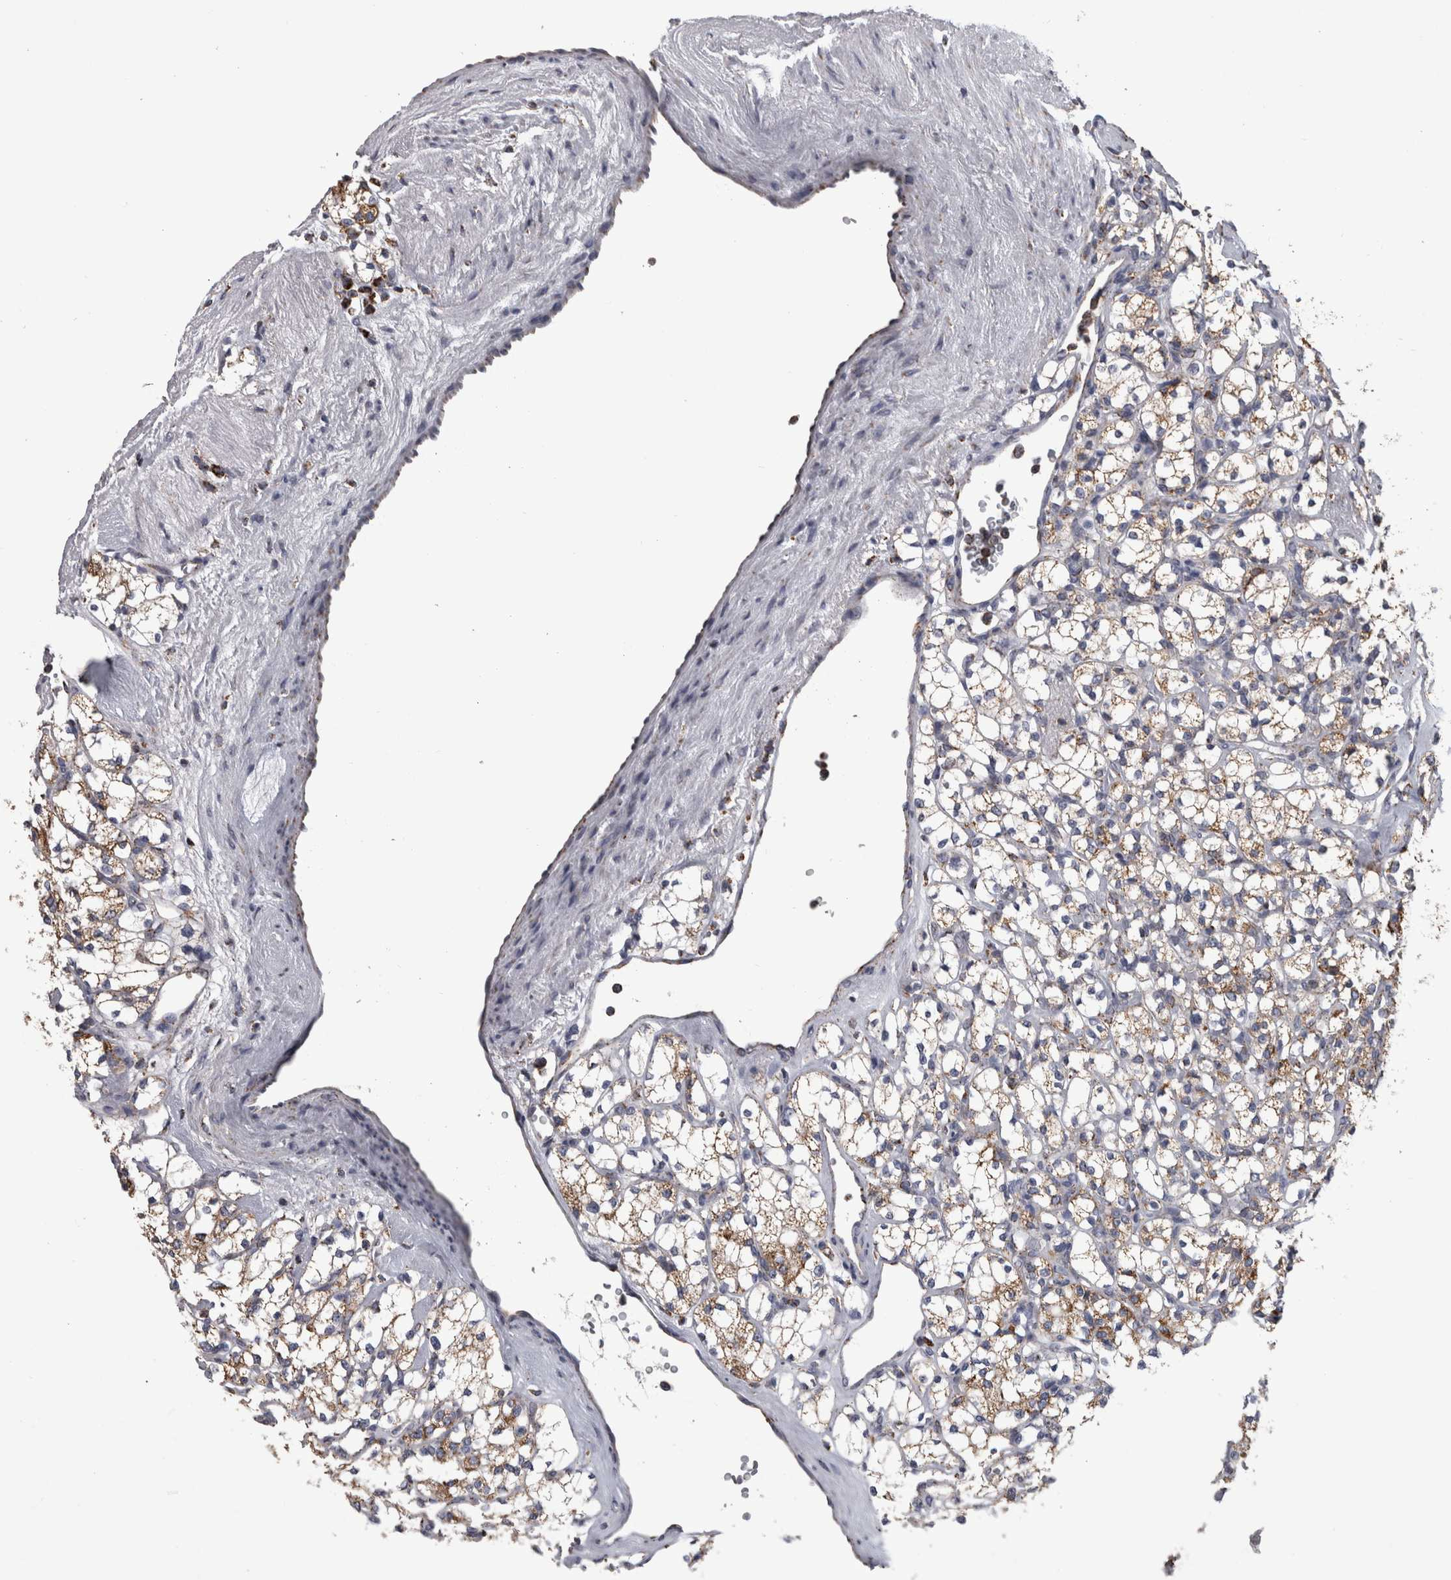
{"staining": {"intensity": "moderate", "quantity": ">75%", "location": "cytoplasmic/membranous"}, "tissue": "renal cancer", "cell_type": "Tumor cells", "image_type": "cancer", "snomed": [{"axis": "morphology", "description": "Adenocarcinoma, NOS"}, {"axis": "topography", "description": "Kidney"}], "caption": "Renal cancer stained with a brown dye exhibits moderate cytoplasmic/membranous positive staining in about >75% of tumor cells.", "gene": "MDH2", "patient": {"sex": "male", "age": 77}}